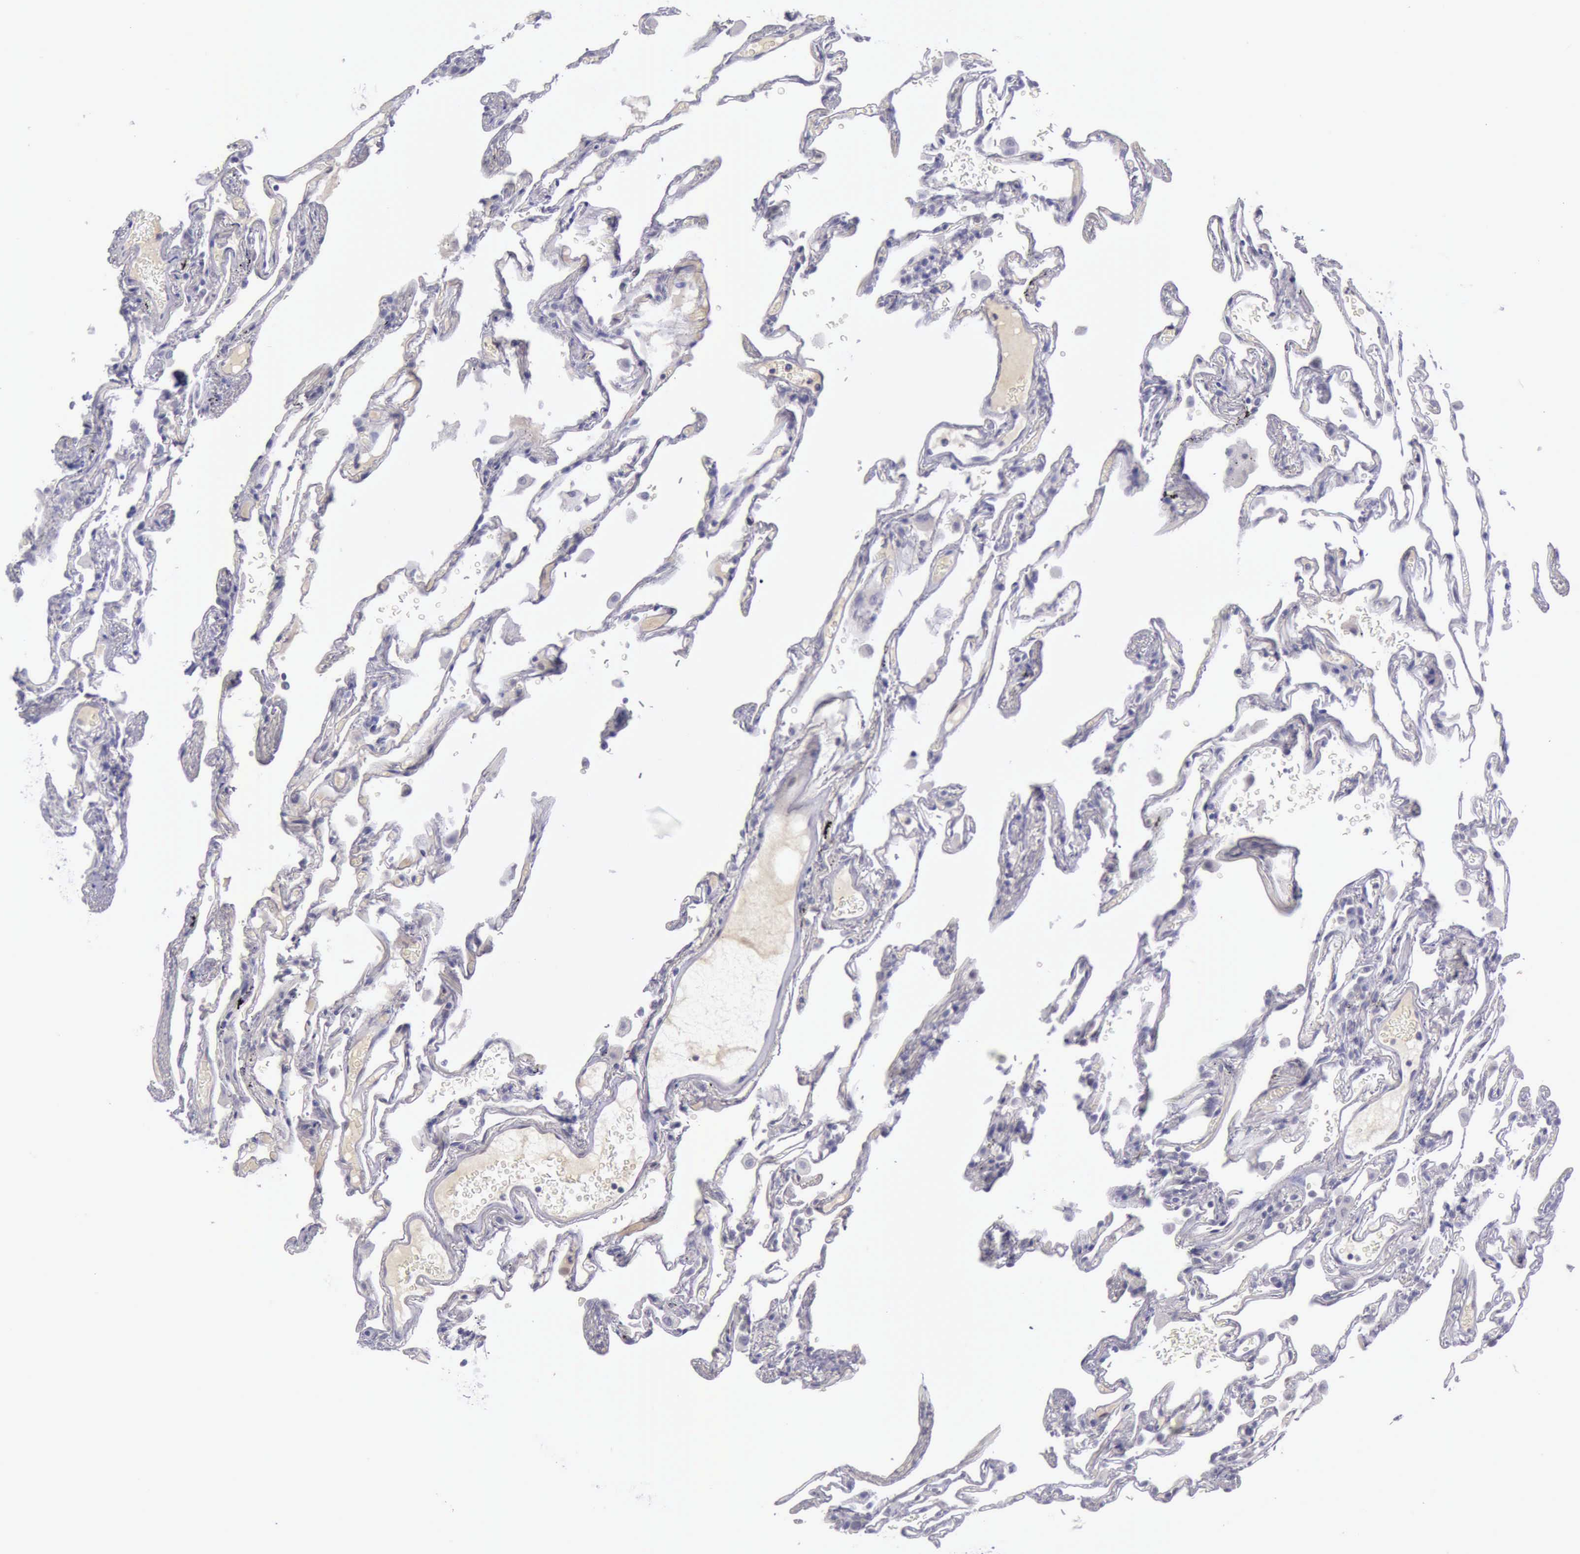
{"staining": {"intensity": "negative", "quantity": "none", "location": "none"}, "tissue": "lung", "cell_type": "Alveolar cells", "image_type": "normal", "snomed": [{"axis": "morphology", "description": "Normal tissue, NOS"}, {"axis": "morphology", "description": "Inflammation, NOS"}, {"axis": "topography", "description": "Lung"}], "caption": "A high-resolution photomicrograph shows immunohistochemistry (IHC) staining of normal lung, which demonstrates no significant staining in alveolar cells.", "gene": "ARNT2", "patient": {"sex": "male", "age": 69}}